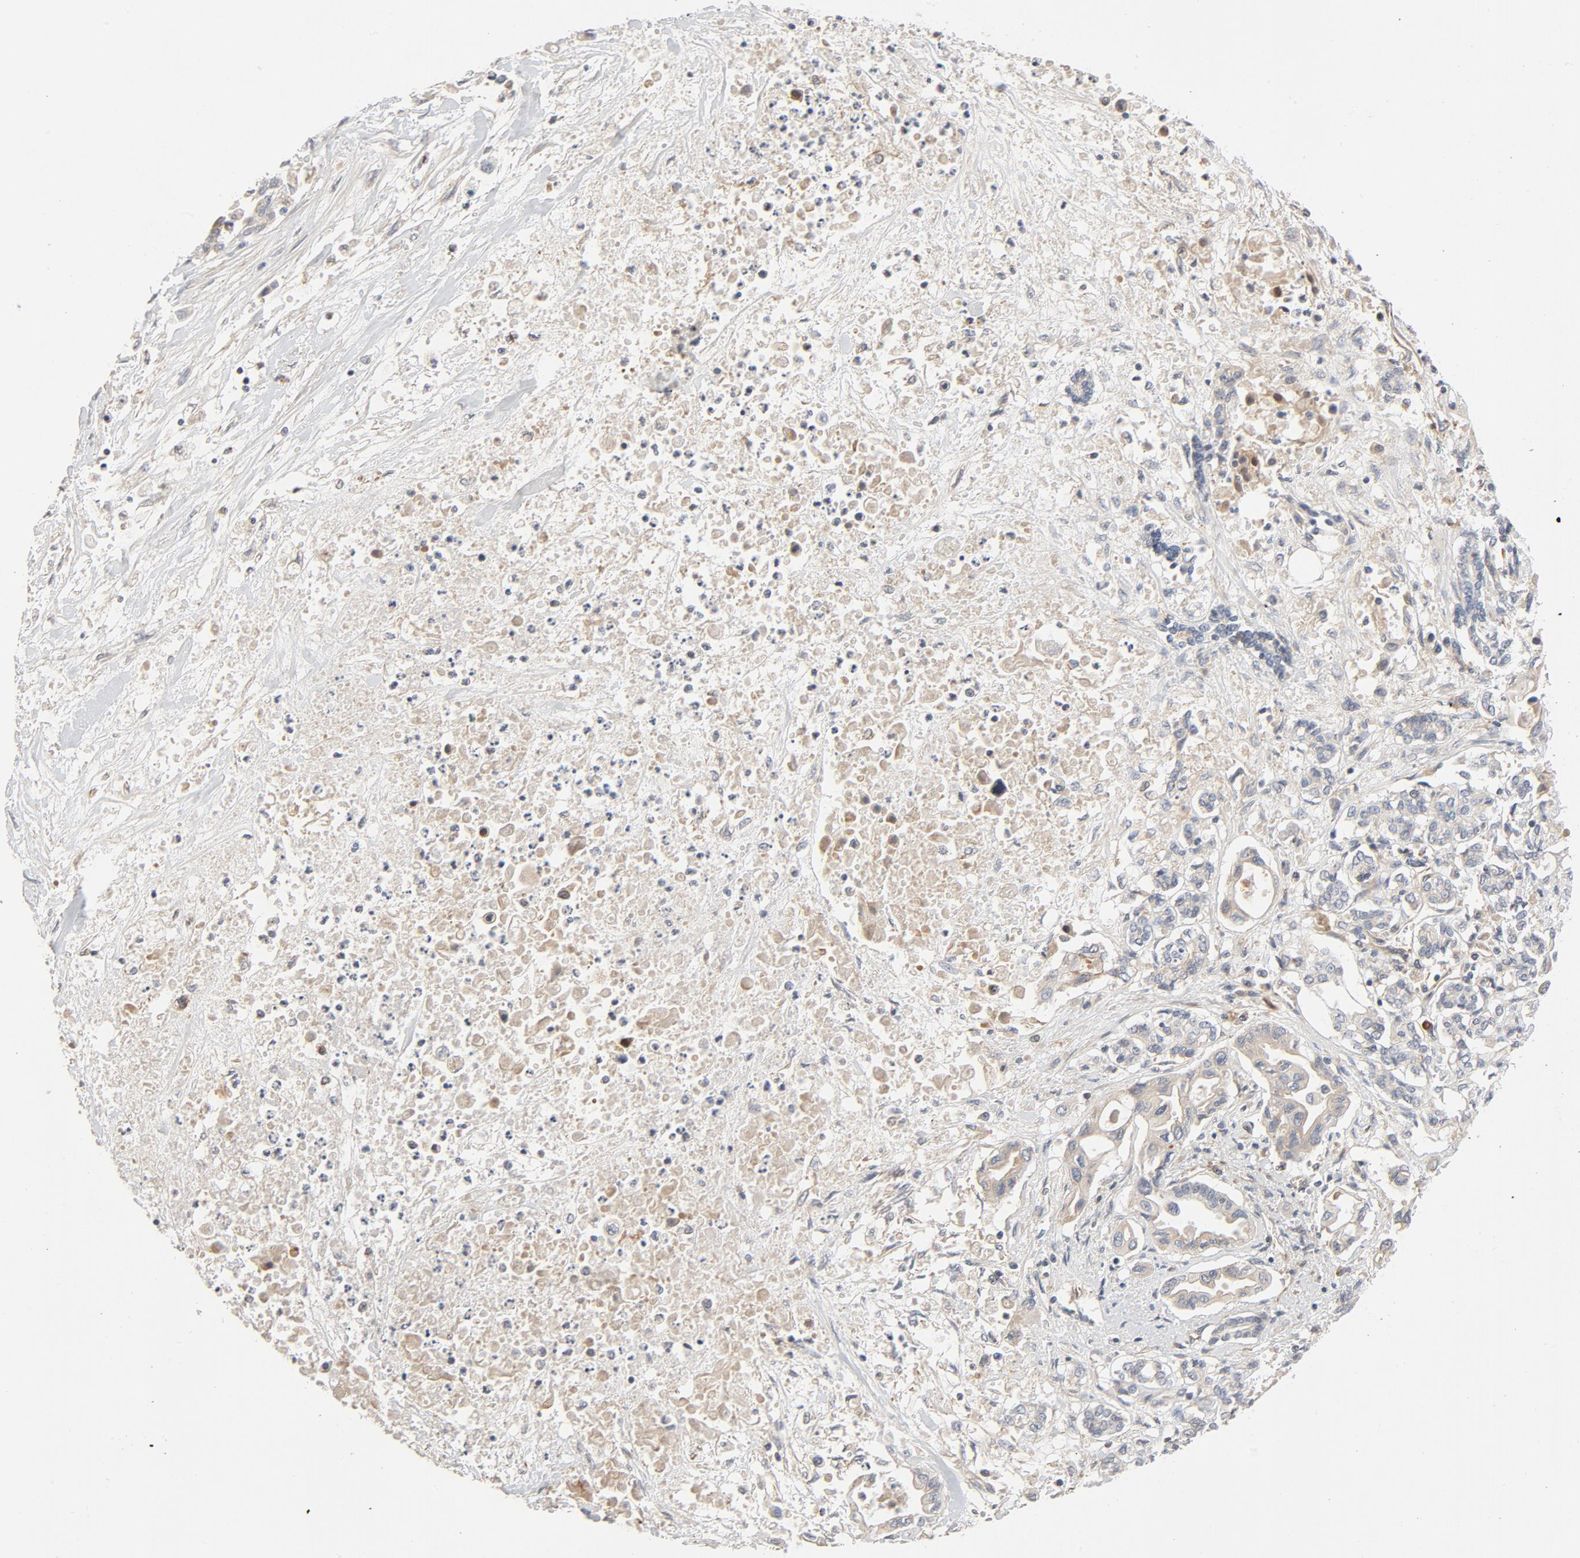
{"staining": {"intensity": "moderate", "quantity": "25%-75%", "location": "cytoplasmic/membranous"}, "tissue": "pancreatic cancer", "cell_type": "Tumor cells", "image_type": "cancer", "snomed": [{"axis": "morphology", "description": "Adenocarcinoma, NOS"}, {"axis": "topography", "description": "Pancreas"}], "caption": "Protein analysis of pancreatic adenocarcinoma tissue demonstrates moderate cytoplasmic/membranous expression in about 25%-75% of tumor cells.", "gene": "TRIOBP", "patient": {"sex": "female", "age": 57}}